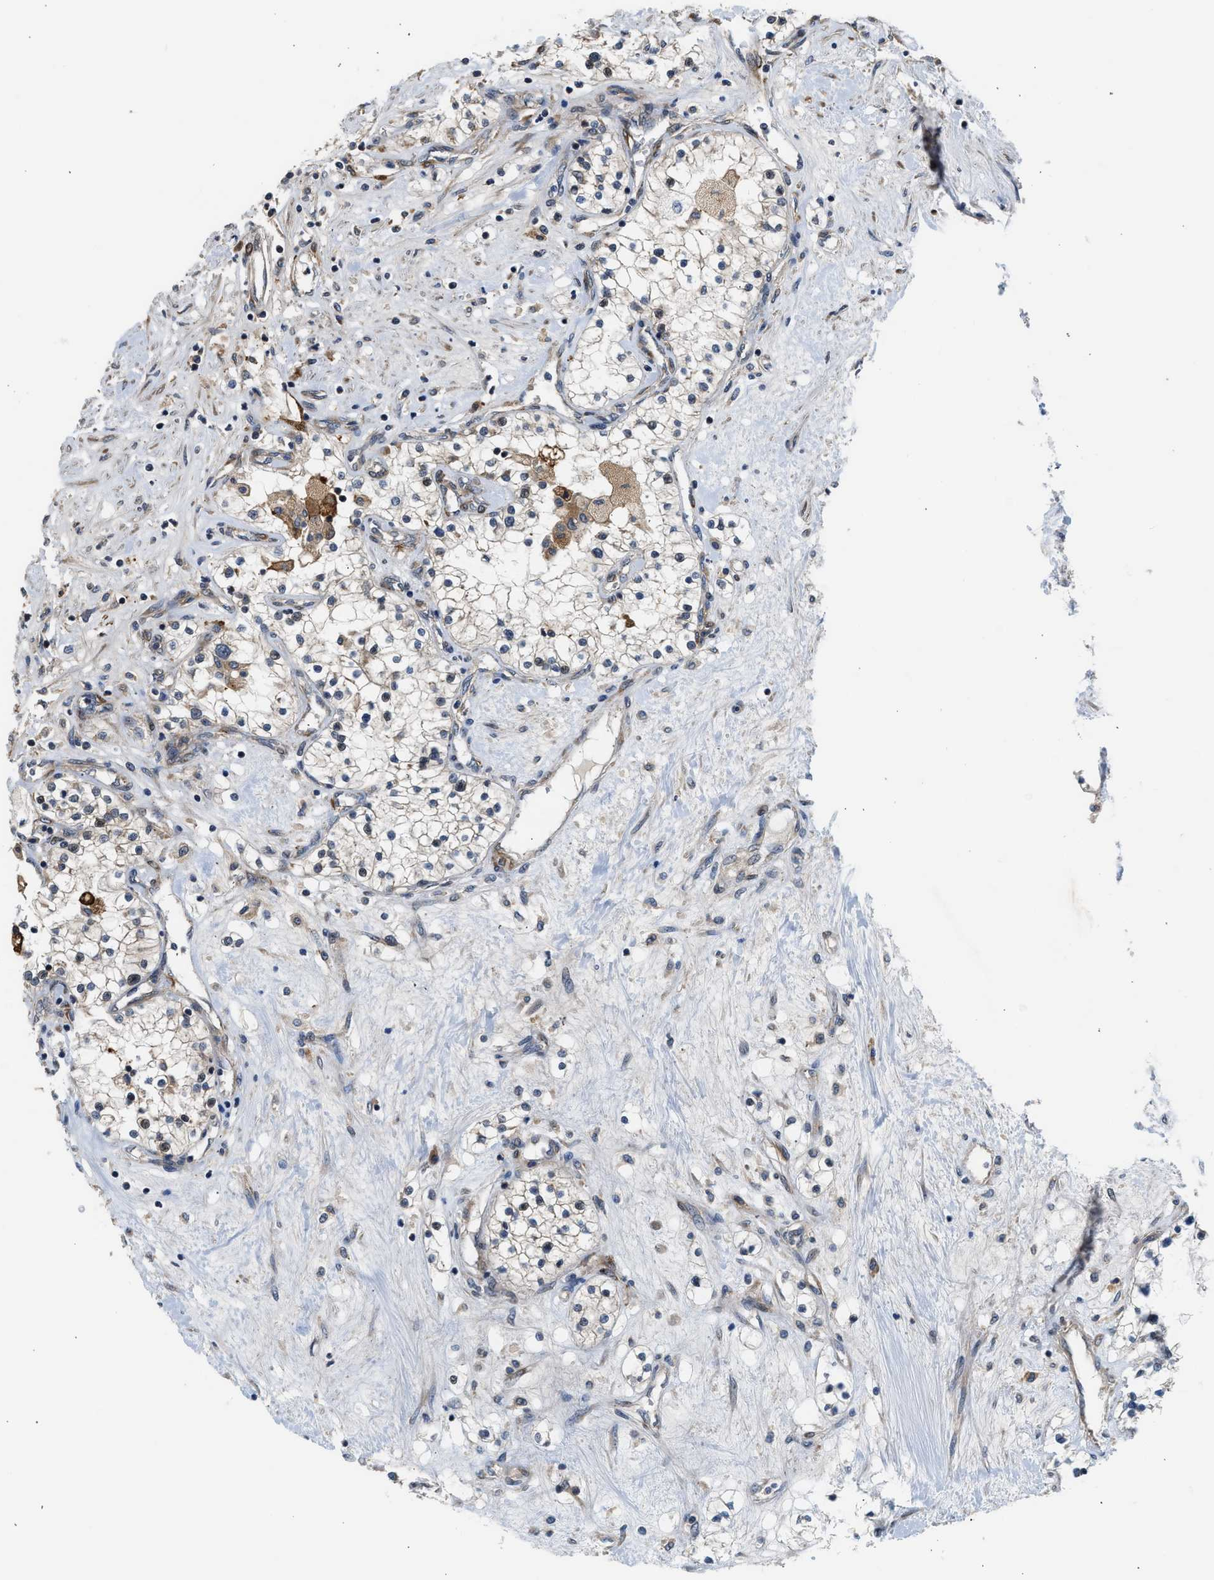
{"staining": {"intensity": "negative", "quantity": "none", "location": "none"}, "tissue": "renal cancer", "cell_type": "Tumor cells", "image_type": "cancer", "snomed": [{"axis": "morphology", "description": "Adenocarcinoma, NOS"}, {"axis": "topography", "description": "Kidney"}], "caption": "Human renal cancer stained for a protein using immunohistochemistry (IHC) displays no positivity in tumor cells.", "gene": "POLG2", "patient": {"sex": "male", "age": 68}}